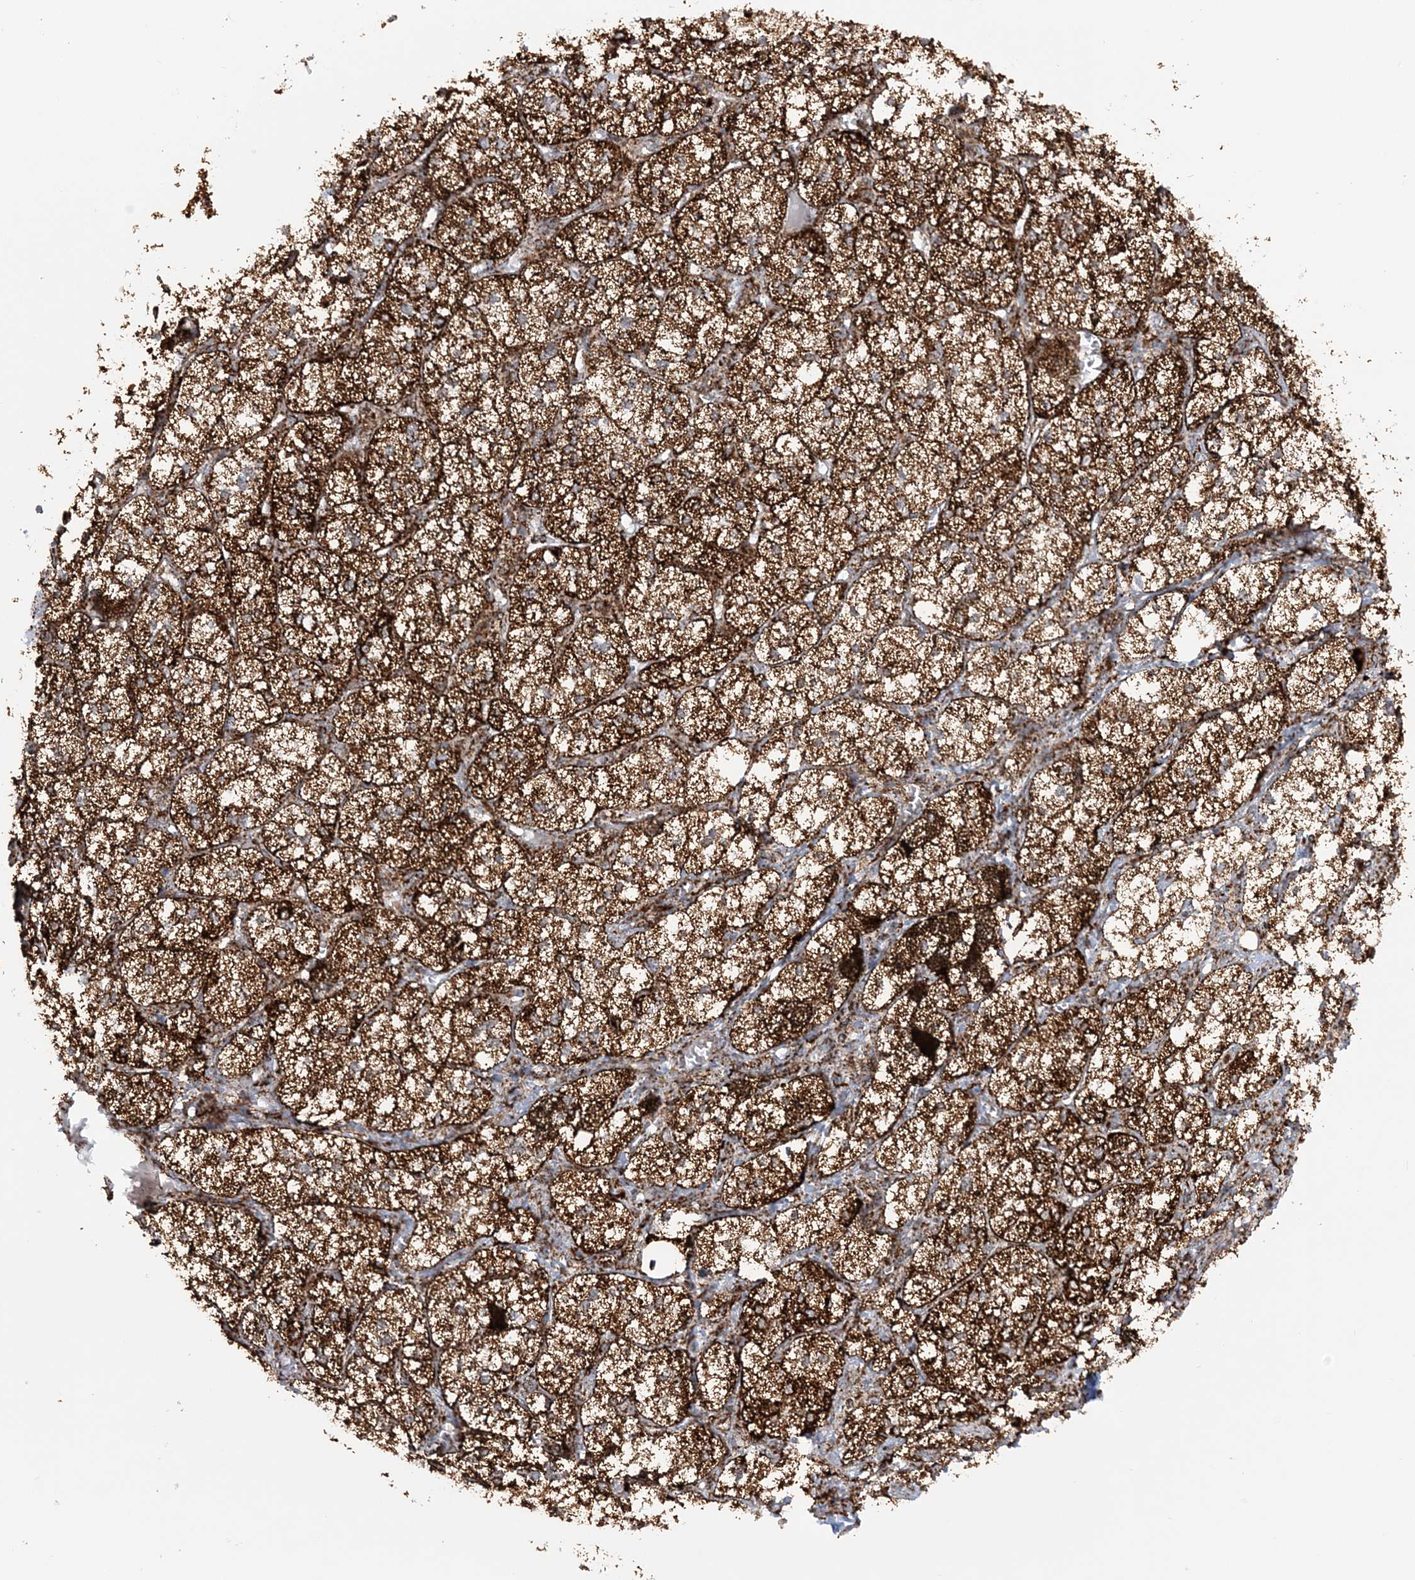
{"staining": {"intensity": "strong", "quantity": ">75%", "location": "cytoplasmic/membranous"}, "tissue": "adrenal gland", "cell_type": "Glandular cells", "image_type": "normal", "snomed": [{"axis": "morphology", "description": "Normal tissue, NOS"}, {"axis": "topography", "description": "Adrenal gland"}], "caption": "Glandular cells reveal high levels of strong cytoplasmic/membranous staining in approximately >75% of cells in benign human adrenal gland.", "gene": "CRY2", "patient": {"sex": "female", "age": 61}}